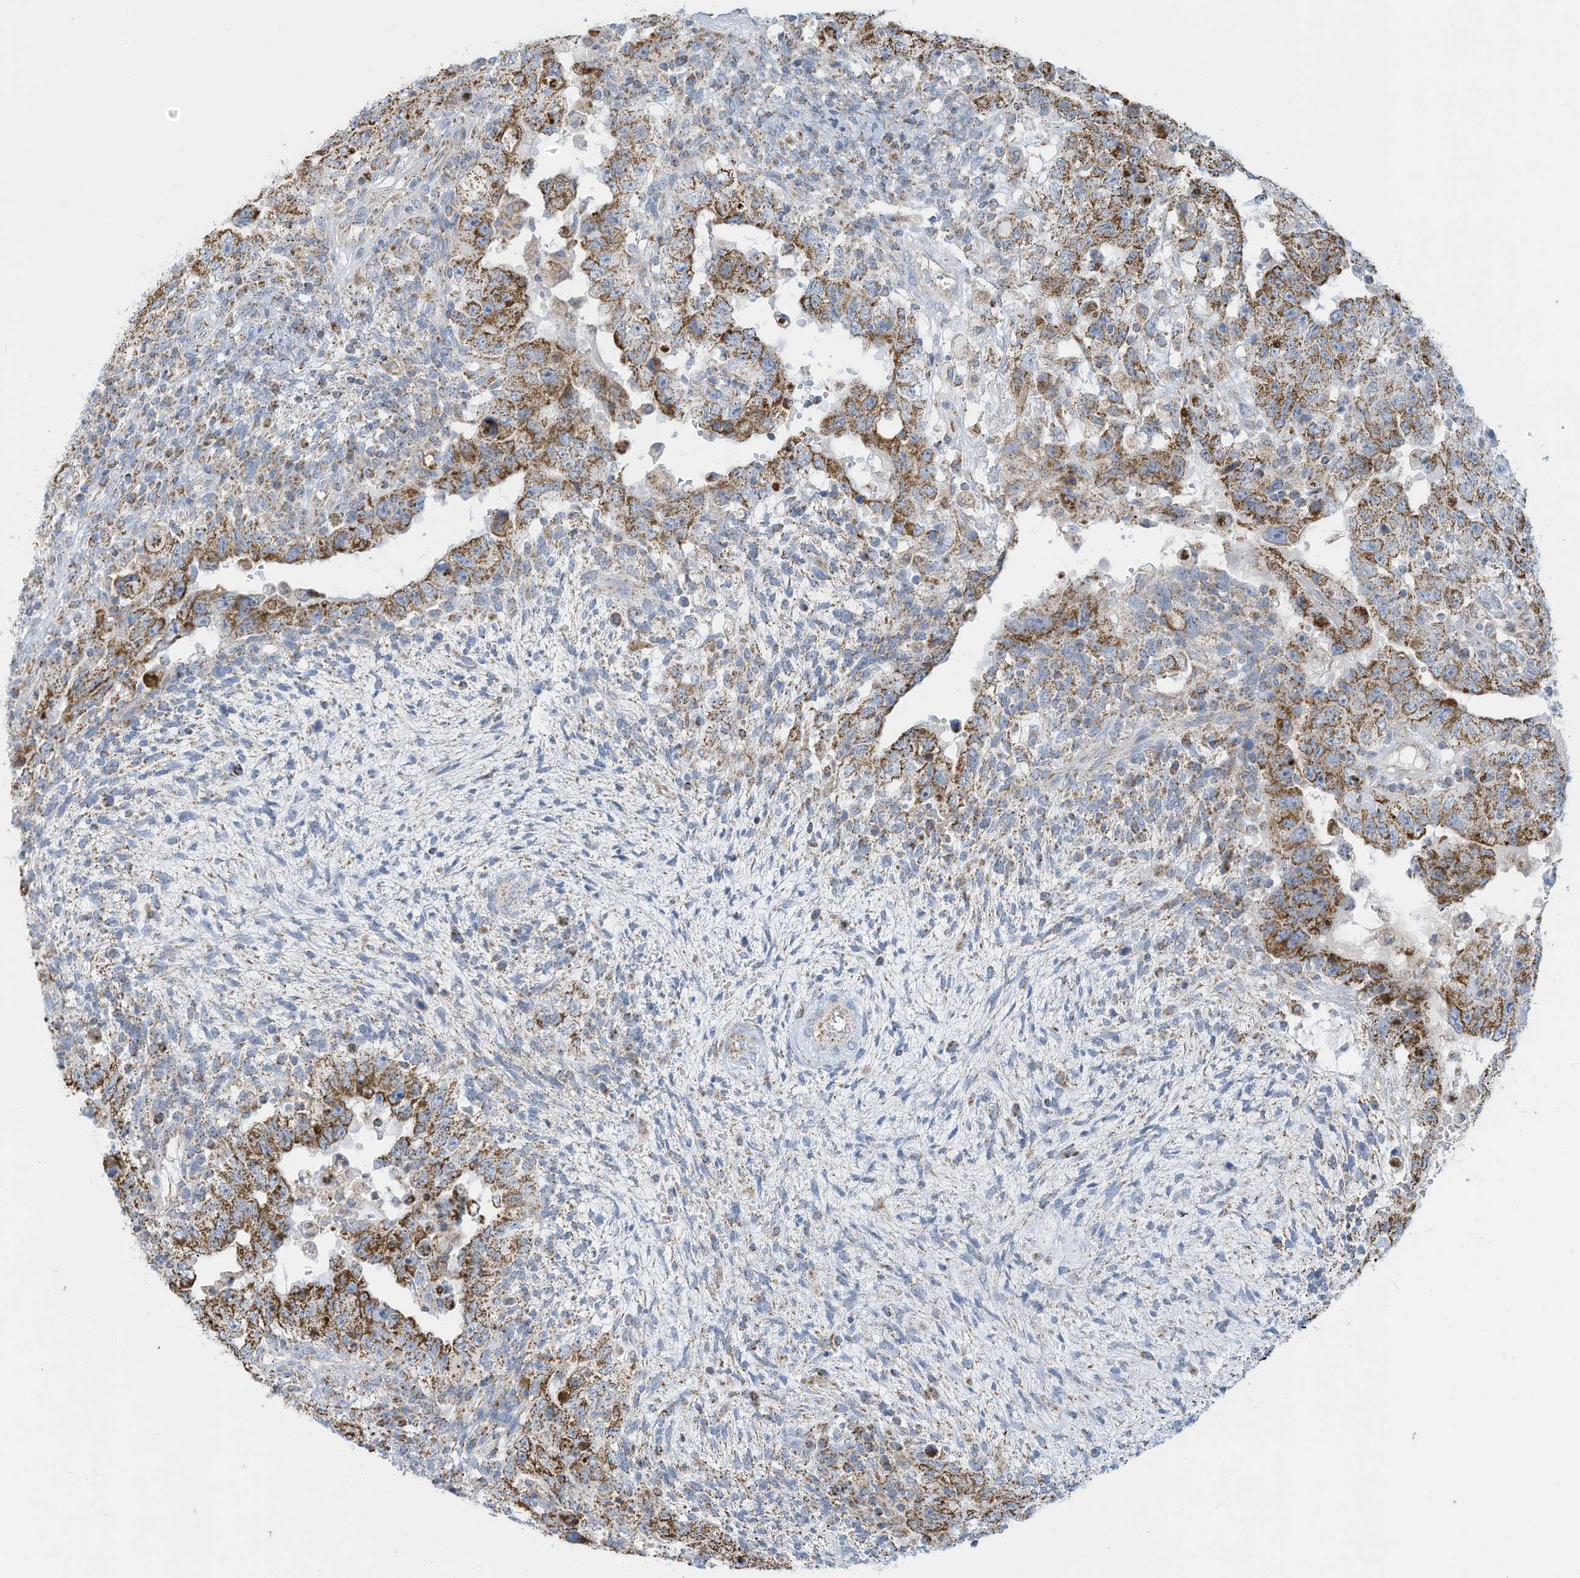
{"staining": {"intensity": "moderate", "quantity": ">75%", "location": "cytoplasmic/membranous"}, "tissue": "testis cancer", "cell_type": "Tumor cells", "image_type": "cancer", "snomed": [{"axis": "morphology", "description": "Carcinoma, Embryonal, NOS"}, {"axis": "topography", "description": "Testis"}], "caption": "A medium amount of moderate cytoplasmic/membranous staining is identified in about >75% of tumor cells in testis embryonal carcinoma tissue.", "gene": "NLN", "patient": {"sex": "male", "age": 26}}